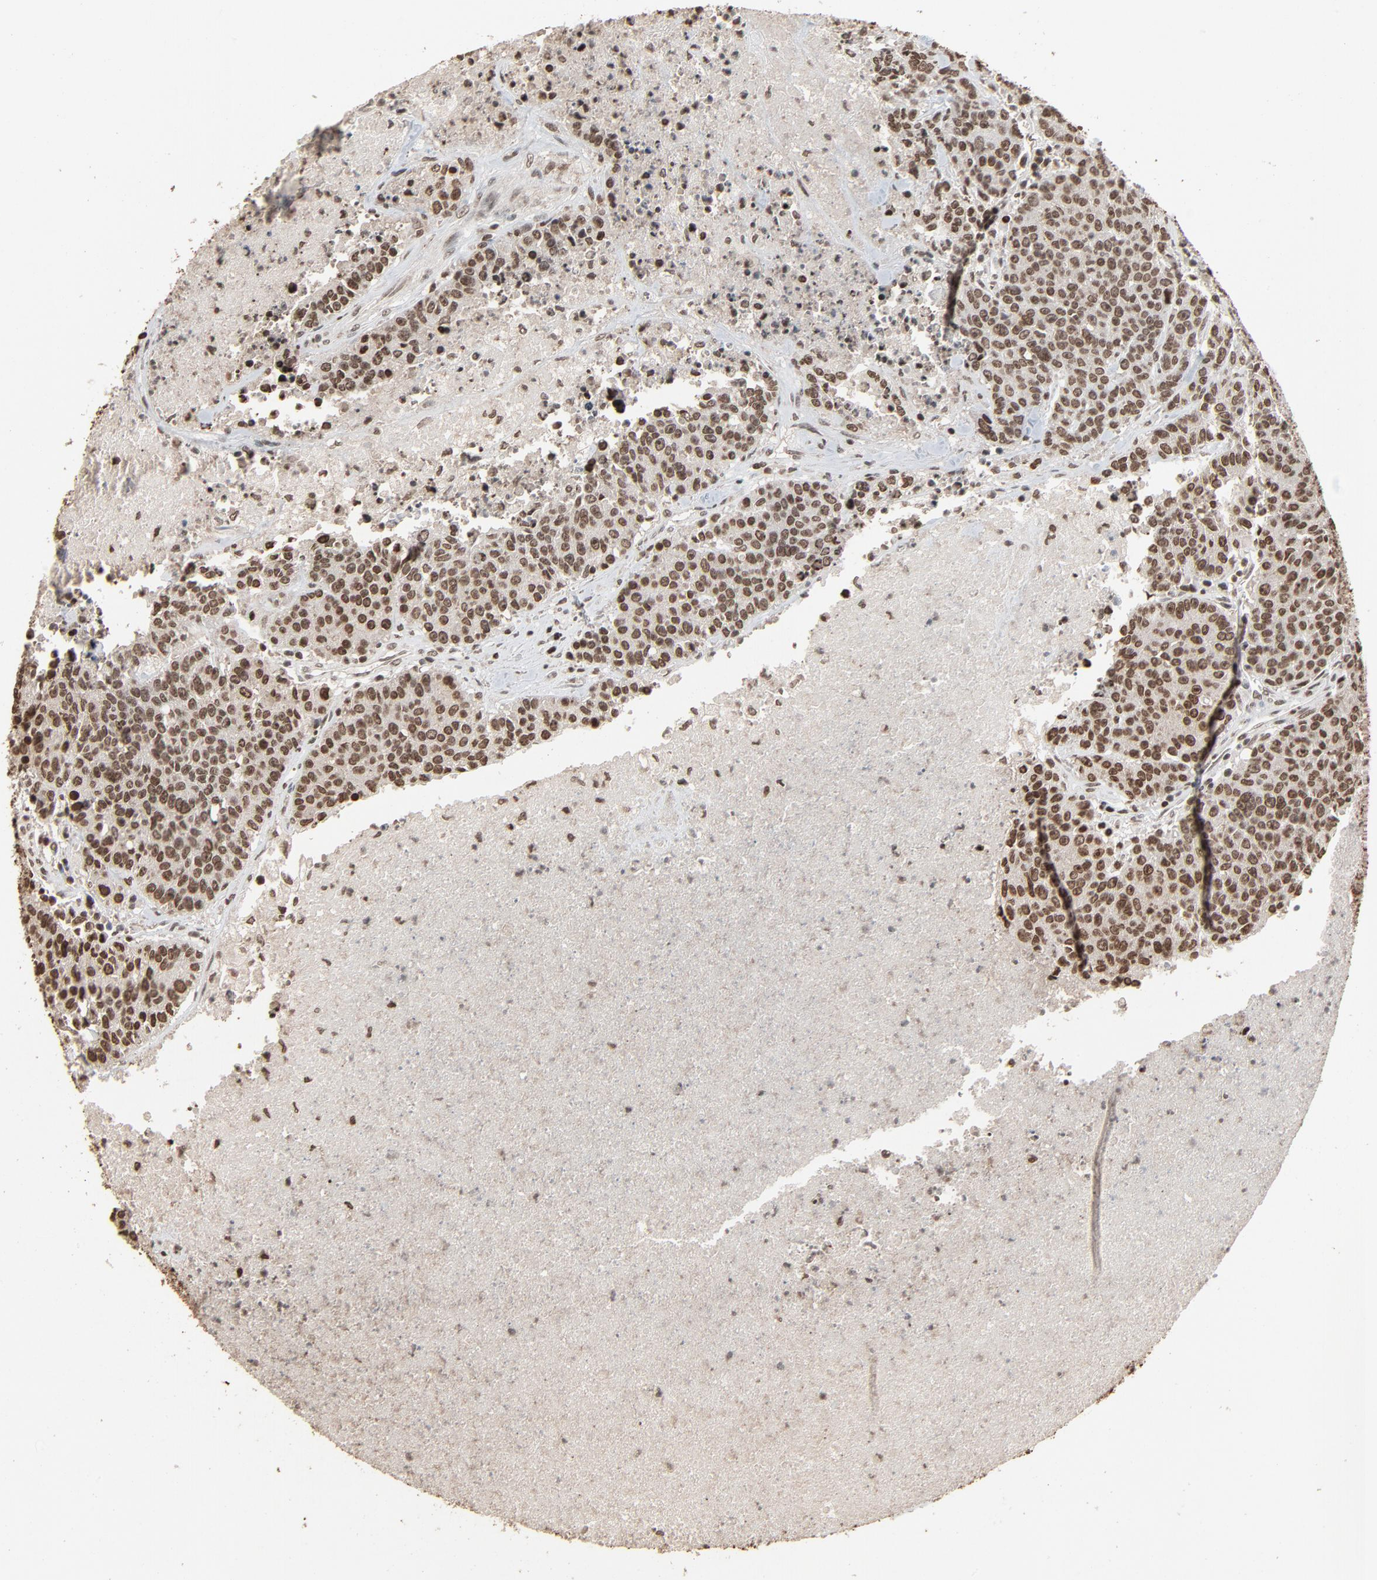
{"staining": {"intensity": "strong", "quantity": ">75%", "location": "nuclear"}, "tissue": "colorectal cancer", "cell_type": "Tumor cells", "image_type": "cancer", "snomed": [{"axis": "morphology", "description": "Adenocarcinoma, NOS"}, {"axis": "topography", "description": "Colon"}], "caption": "A brown stain highlights strong nuclear expression of a protein in adenocarcinoma (colorectal) tumor cells.", "gene": "RPS6KA3", "patient": {"sex": "female", "age": 53}}